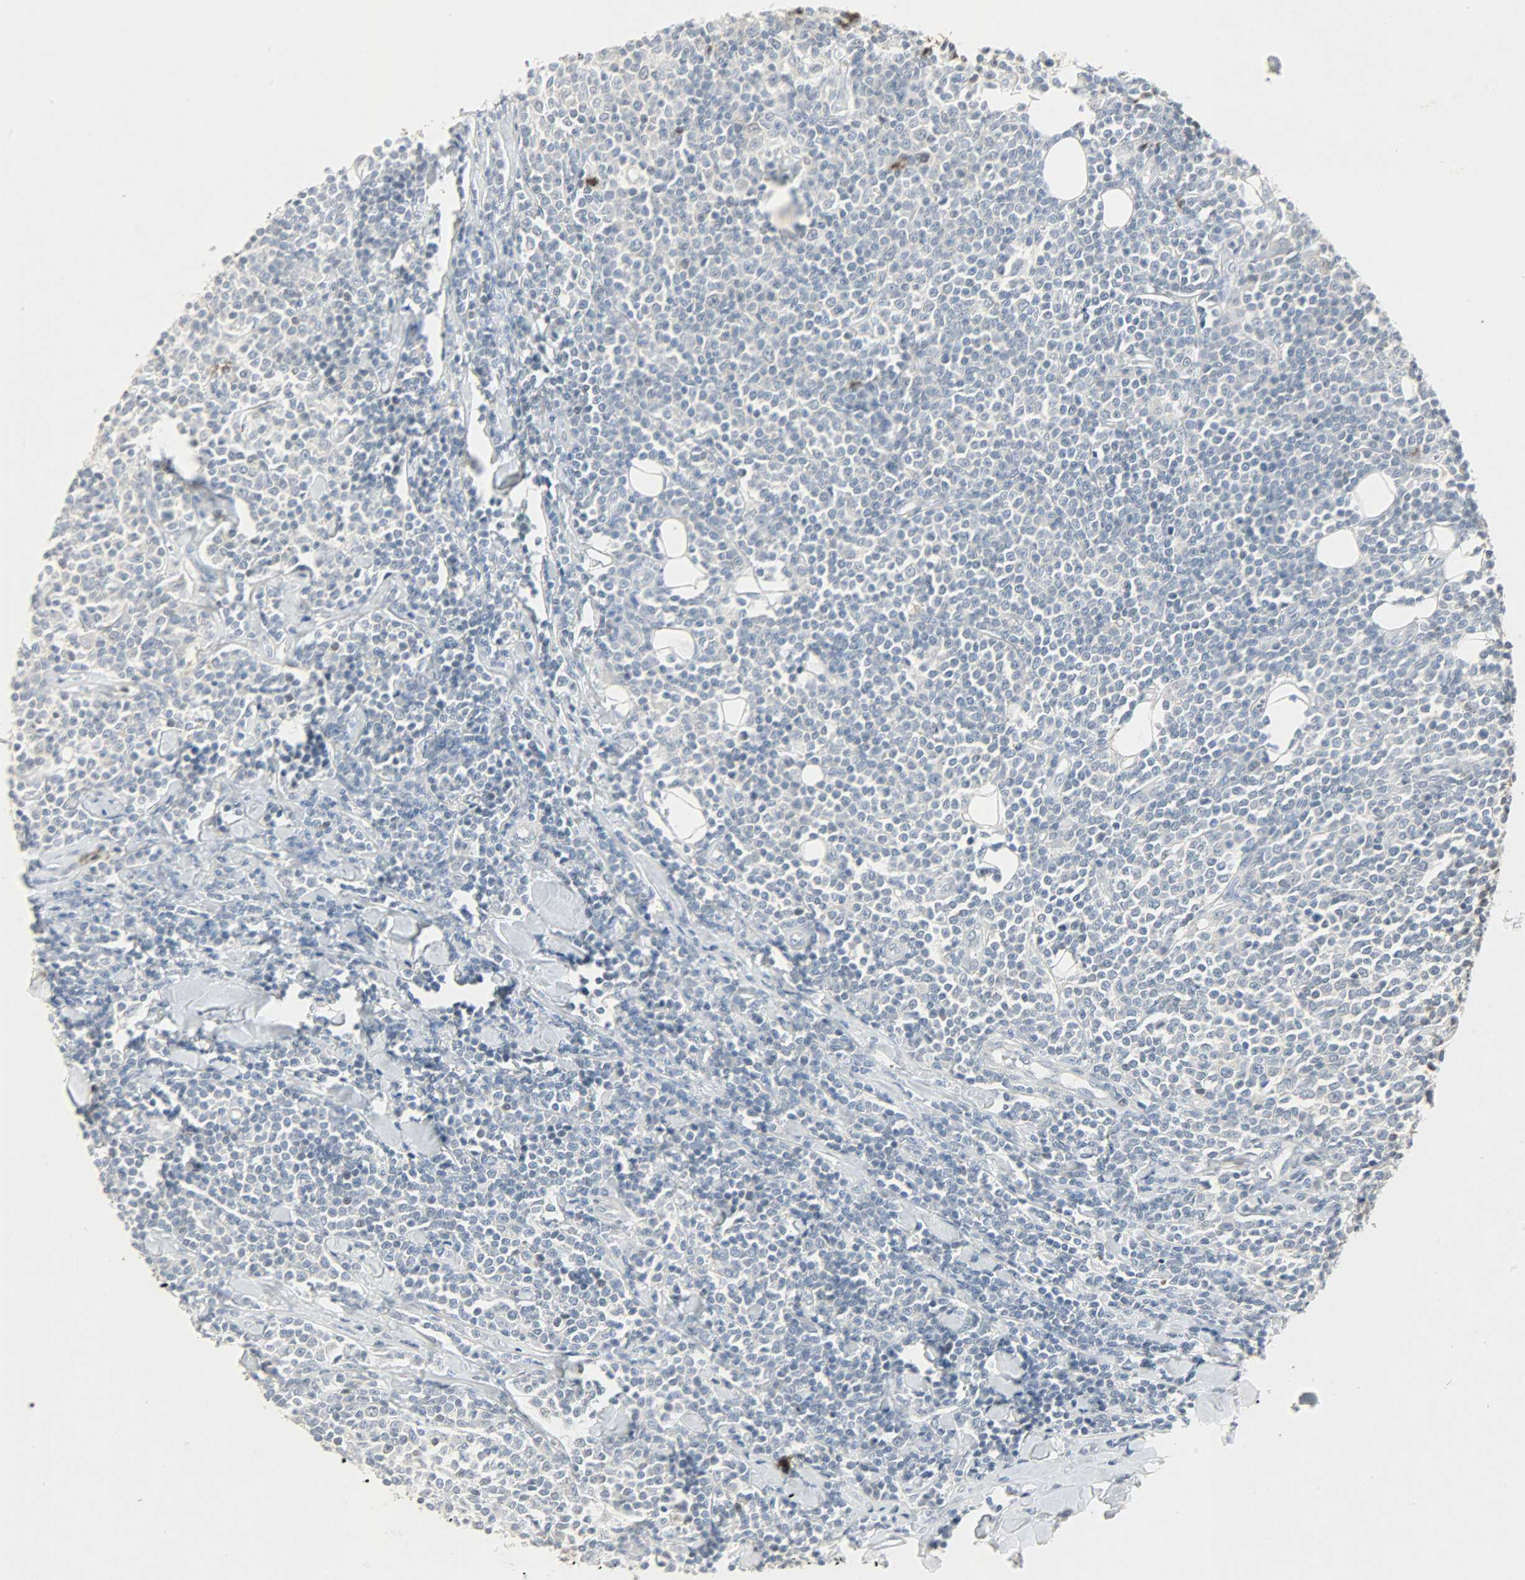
{"staining": {"intensity": "negative", "quantity": "none", "location": "none"}, "tissue": "lymphoma", "cell_type": "Tumor cells", "image_type": "cancer", "snomed": [{"axis": "morphology", "description": "Malignant lymphoma, non-Hodgkin's type, Low grade"}, {"axis": "topography", "description": "Soft tissue"}], "caption": "Immunohistochemistry (IHC) micrograph of neoplastic tissue: lymphoma stained with DAB (3,3'-diaminobenzidine) displays no significant protein staining in tumor cells.", "gene": "CAMK4", "patient": {"sex": "male", "age": 92}}